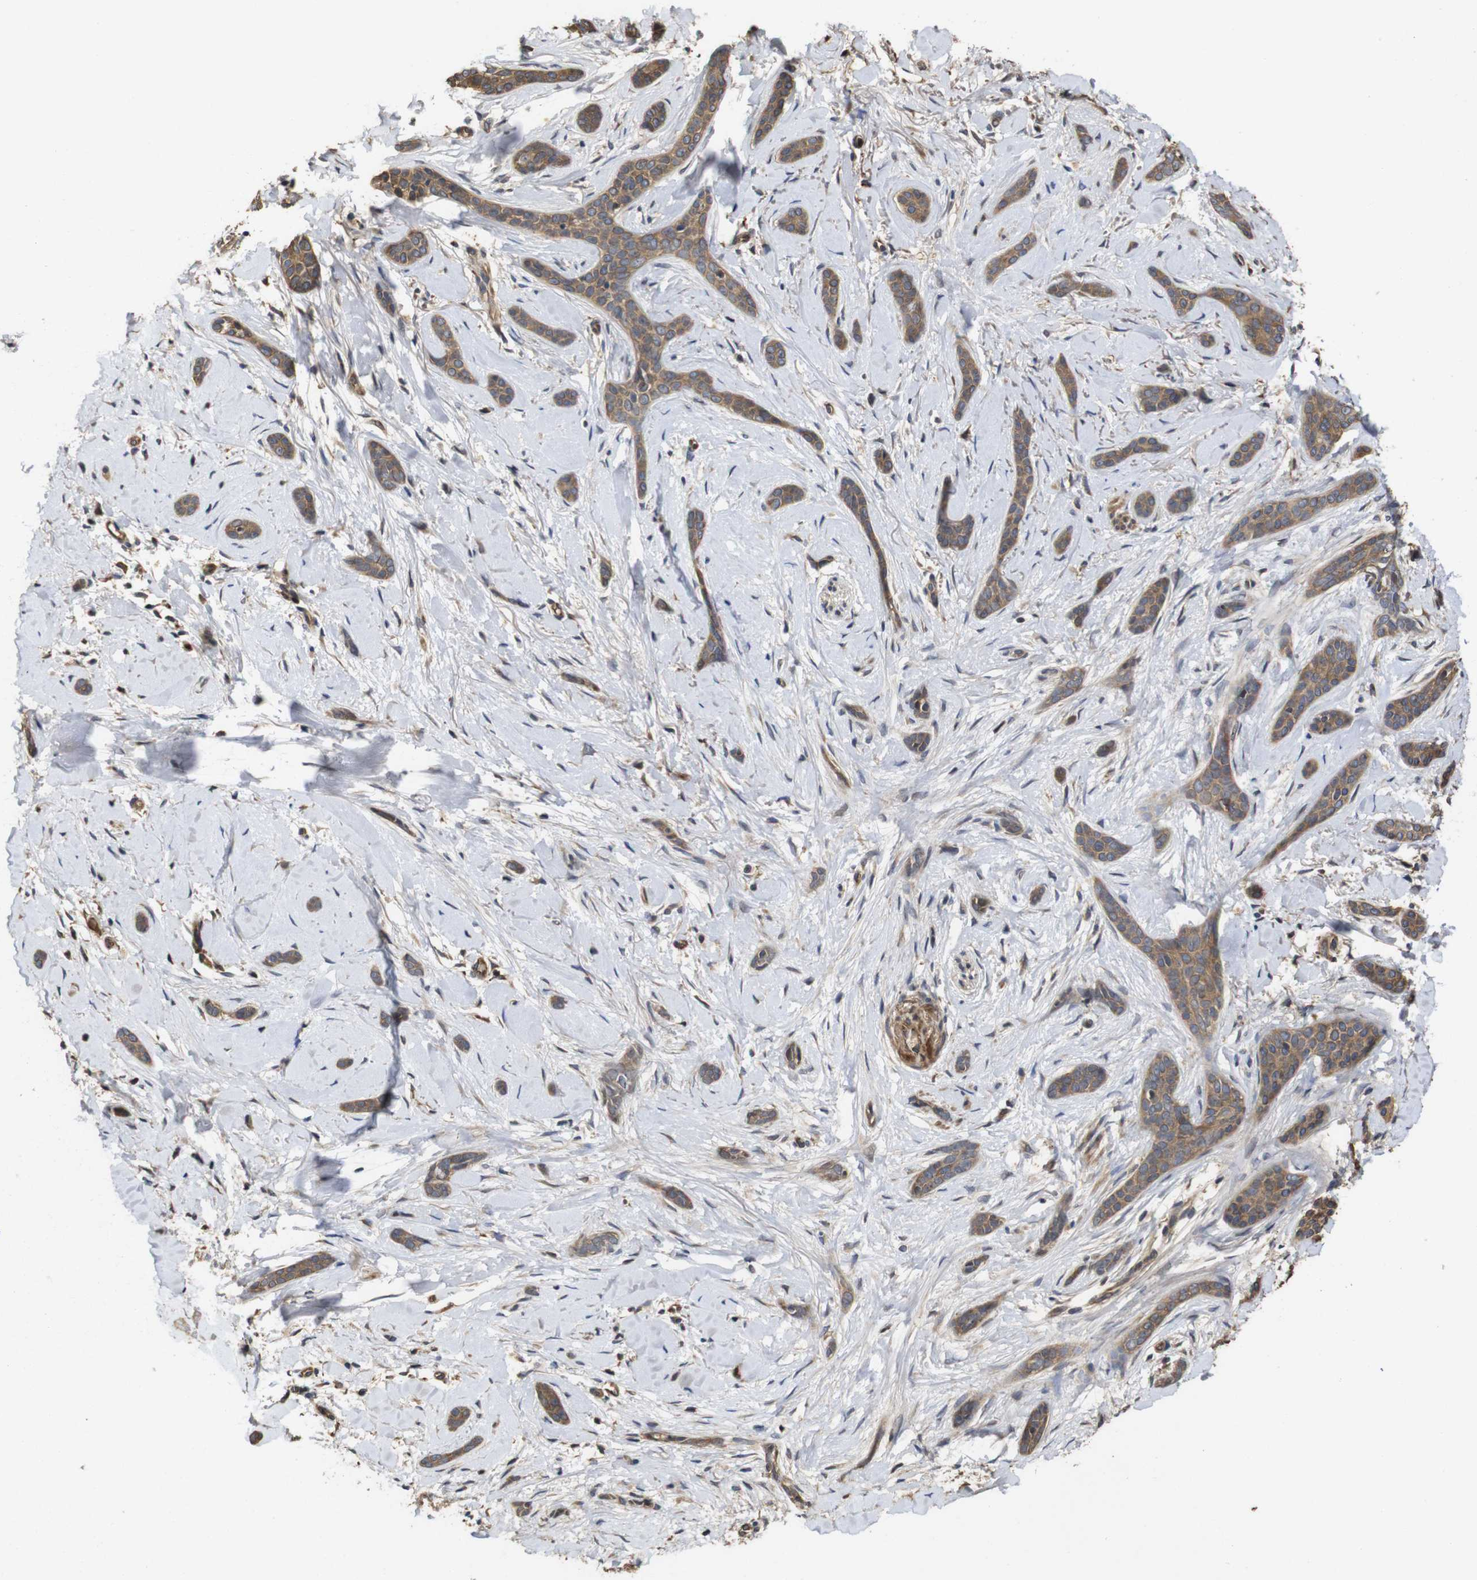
{"staining": {"intensity": "moderate", "quantity": ">75%", "location": "cytoplasmic/membranous"}, "tissue": "skin cancer", "cell_type": "Tumor cells", "image_type": "cancer", "snomed": [{"axis": "morphology", "description": "Basal cell carcinoma"}, {"axis": "morphology", "description": "Adnexal tumor, benign"}, {"axis": "topography", "description": "Skin"}], "caption": "Protein staining reveals moderate cytoplasmic/membranous staining in about >75% of tumor cells in benign adnexal tumor (skin).", "gene": "PTPN14", "patient": {"sex": "female", "age": 42}}